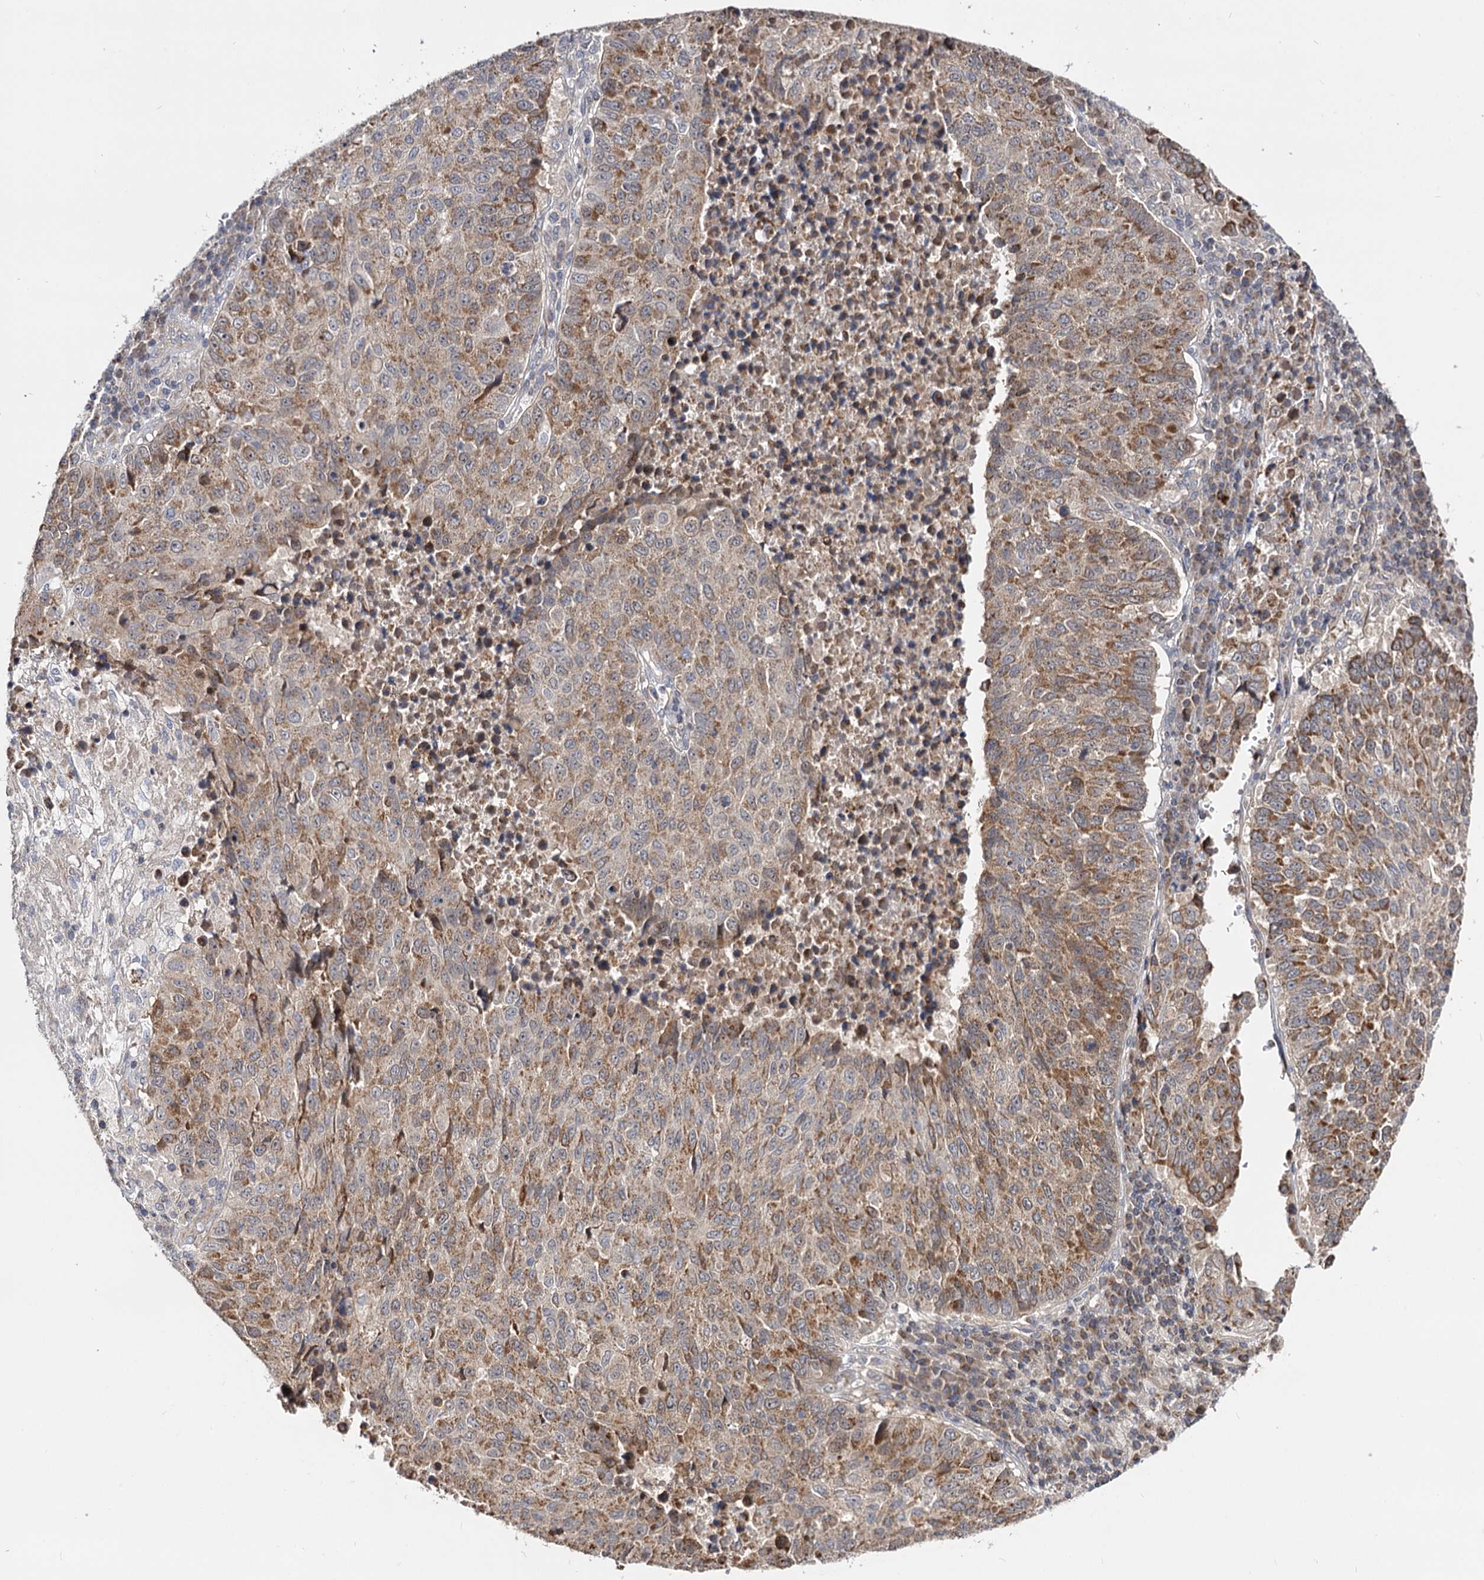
{"staining": {"intensity": "moderate", "quantity": ">75%", "location": "cytoplasmic/membranous"}, "tissue": "lung cancer", "cell_type": "Tumor cells", "image_type": "cancer", "snomed": [{"axis": "morphology", "description": "Squamous cell carcinoma, NOS"}, {"axis": "topography", "description": "Lung"}], "caption": "The image reveals a brown stain indicating the presence of a protein in the cytoplasmic/membranous of tumor cells in lung cancer. (Stains: DAB (3,3'-diaminobenzidine) in brown, nuclei in blue, Microscopy: brightfield microscopy at high magnification).", "gene": "CEP76", "patient": {"sex": "male", "age": 73}}